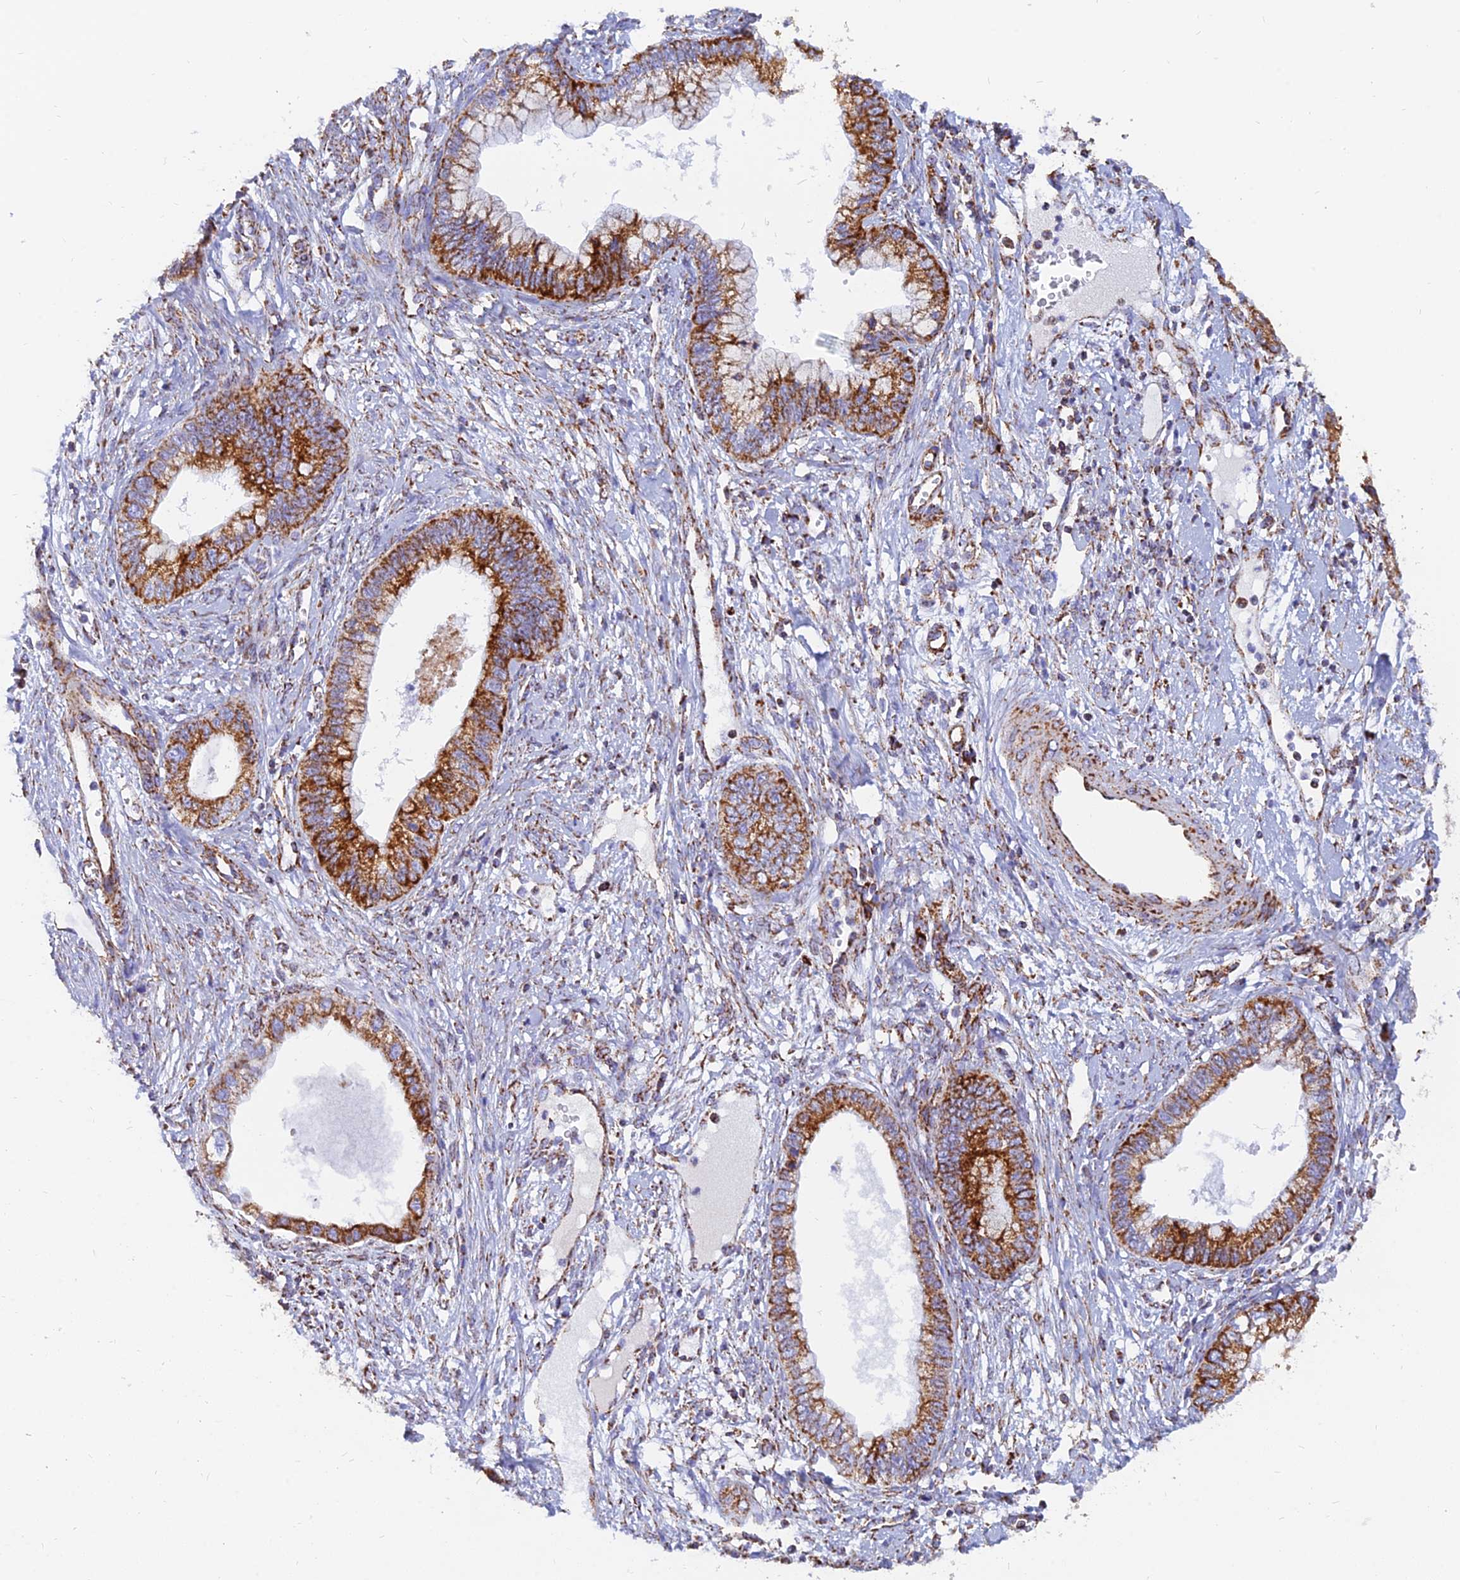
{"staining": {"intensity": "strong", "quantity": "25%-75%", "location": "cytoplasmic/membranous"}, "tissue": "cervical cancer", "cell_type": "Tumor cells", "image_type": "cancer", "snomed": [{"axis": "morphology", "description": "Adenocarcinoma, NOS"}, {"axis": "topography", "description": "Cervix"}], "caption": "Cervical cancer stained with DAB IHC demonstrates high levels of strong cytoplasmic/membranous positivity in approximately 25%-75% of tumor cells.", "gene": "NDUFB6", "patient": {"sex": "female", "age": 44}}